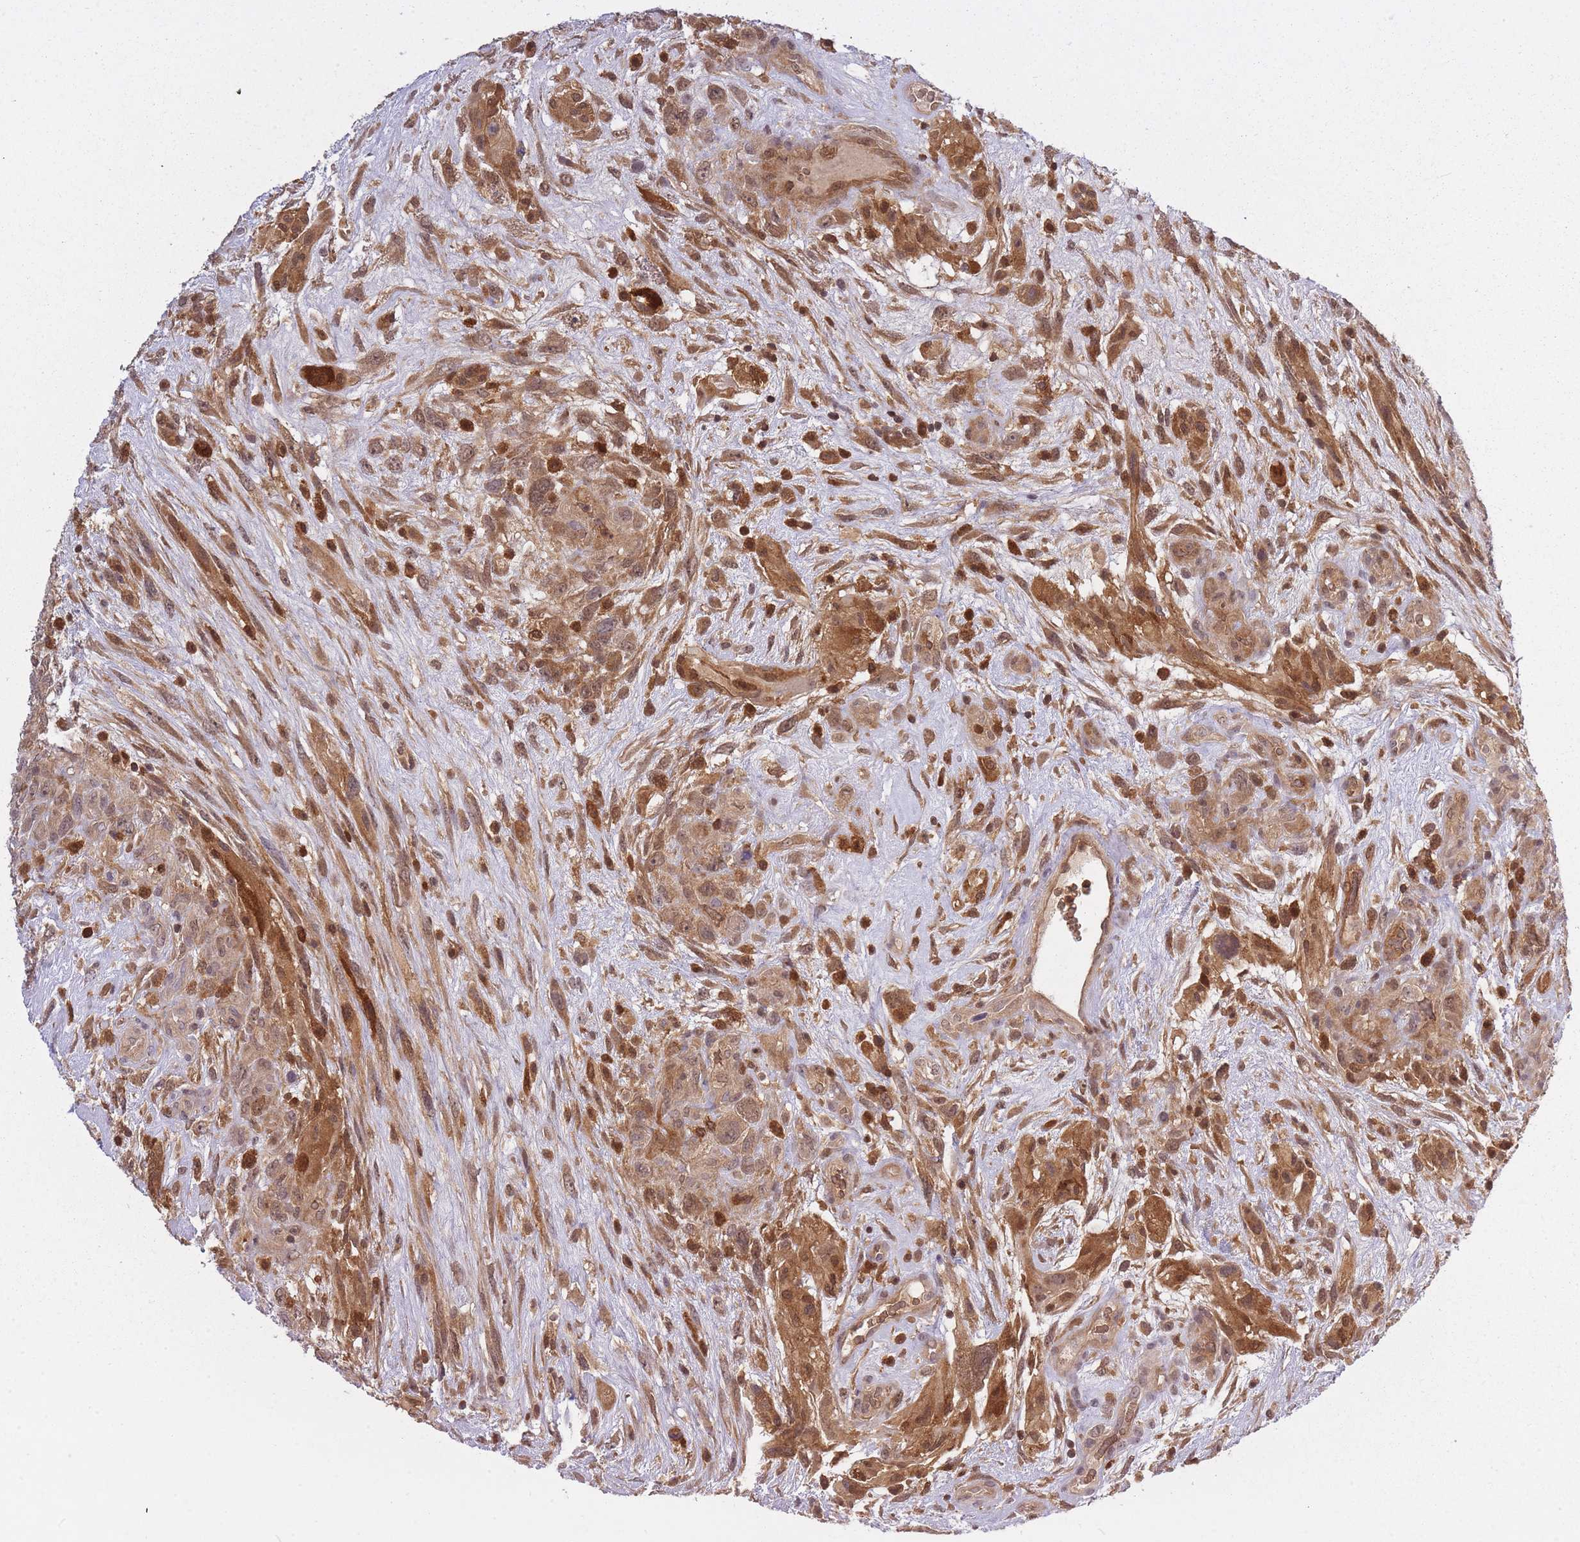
{"staining": {"intensity": "strong", "quantity": ">75%", "location": "cytoplasmic/membranous,nuclear"}, "tissue": "glioma", "cell_type": "Tumor cells", "image_type": "cancer", "snomed": [{"axis": "morphology", "description": "Glioma, malignant, High grade"}, {"axis": "topography", "description": "Brain"}], "caption": "Immunohistochemical staining of high-grade glioma (malignant) shows high levels of strong cytoplasmic/membranous and nuclear protein staining in about >75% of tumor cells.", "gene": "CXorf38", "patient": {"sex": "male", "age": 61}}